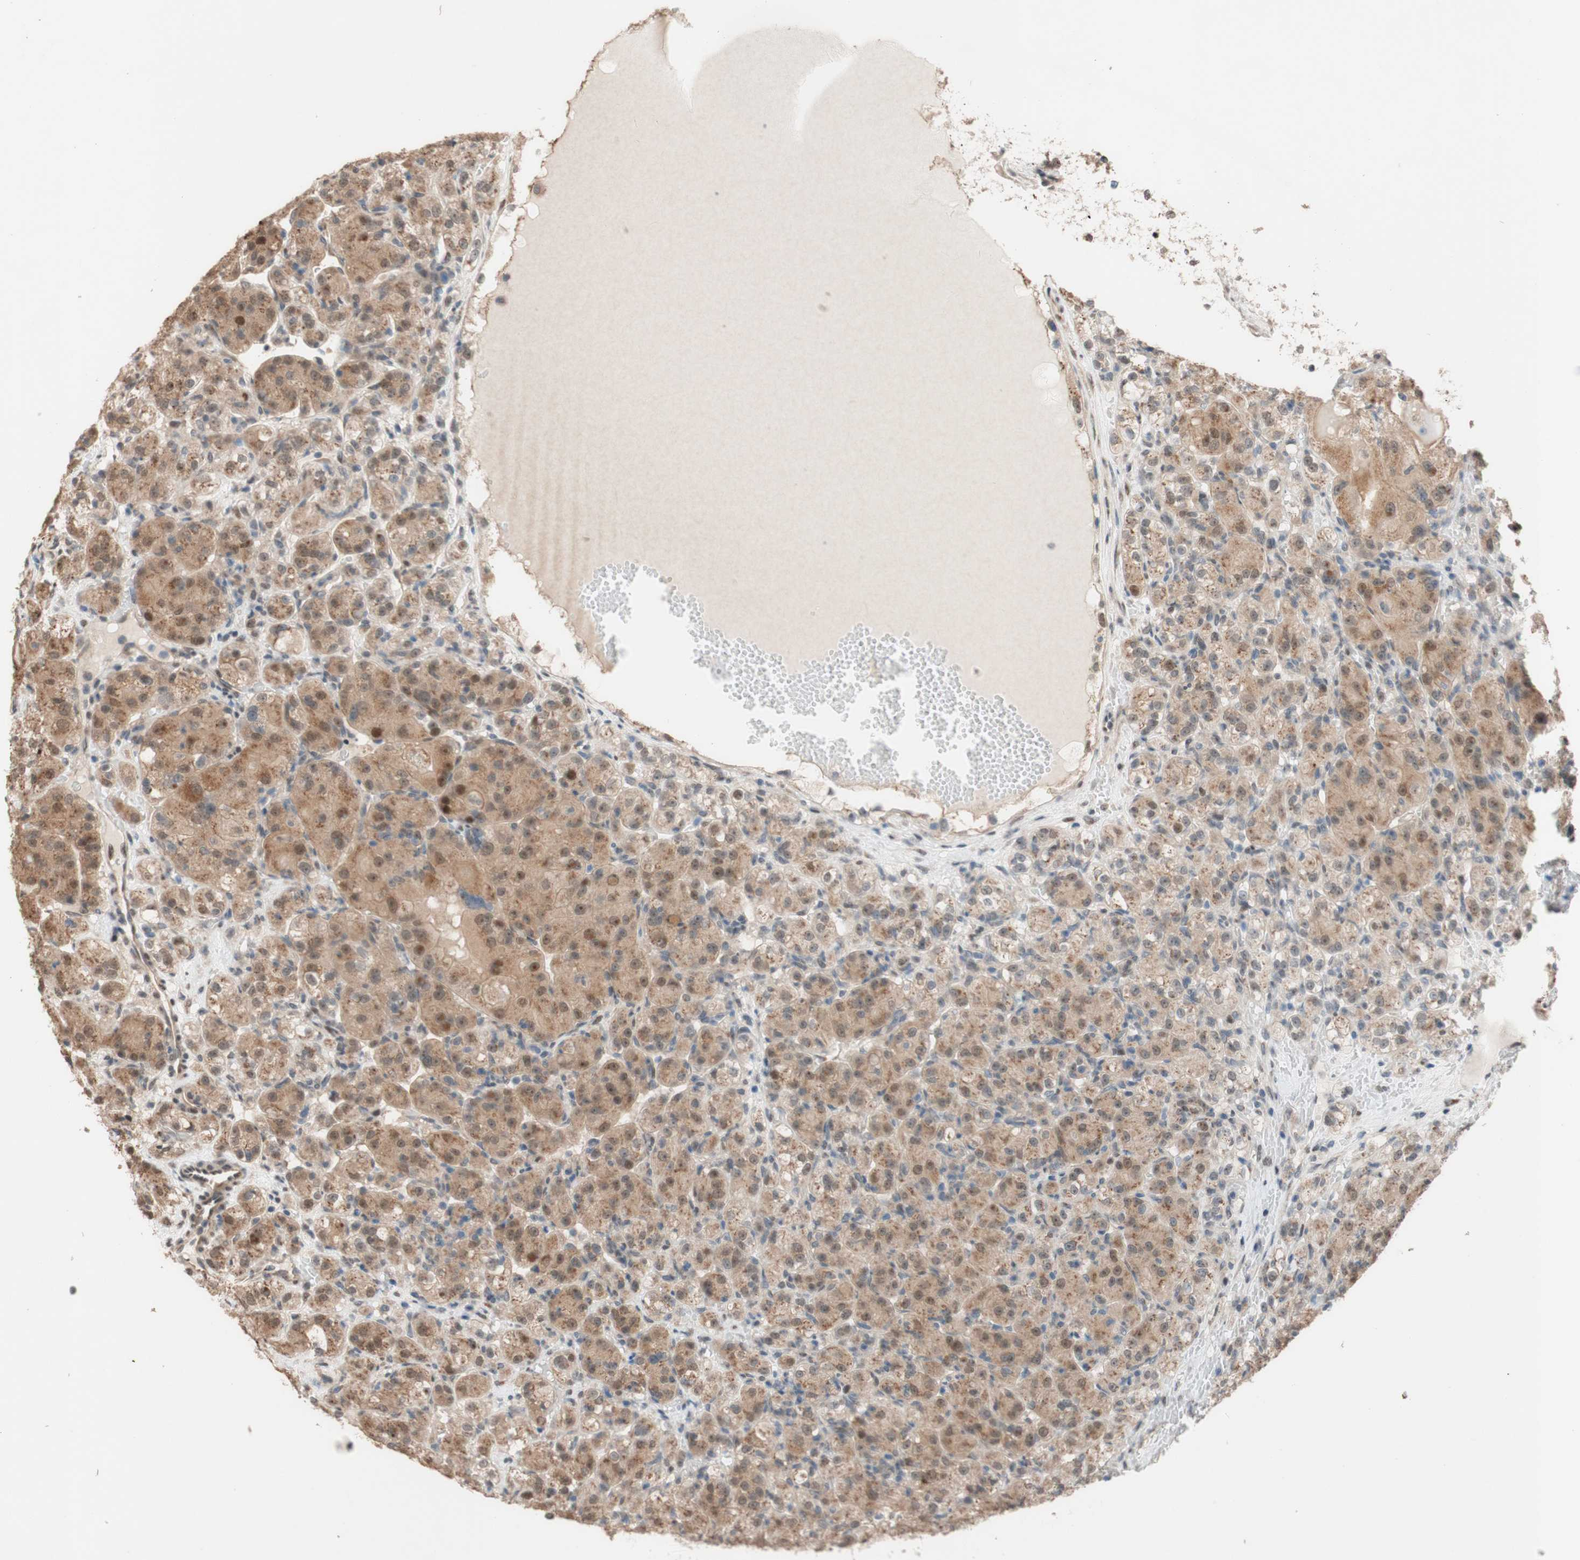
{"staining": {"intensity": "moderate", "quantity": ">75%", "location": "cytoplasmic/membranous"}, "tissue": "renal cancer", "cell_type": "Tumor cells", "image_type": "cancer", "snomed": [{"axis": "morphology", "description": "Adenocarcinoma, NOS"}, {"axis": "topography", "description": "Kidney"}], "caption": "Immunohistochemistry (IHC) (DAB (3,3'-diaminobenzidine)) staining of human adenocarcinoma (renal) demonstrates moderate cytoplasmic/membranous protein staining in about >75% of tumor cells. (DAB (3,3'-diaminobenzidine) = brown stain, brightfield microscopy at high magnification).", "gene": "CCNC", "patient": {"sex": "male", "age": 61}}